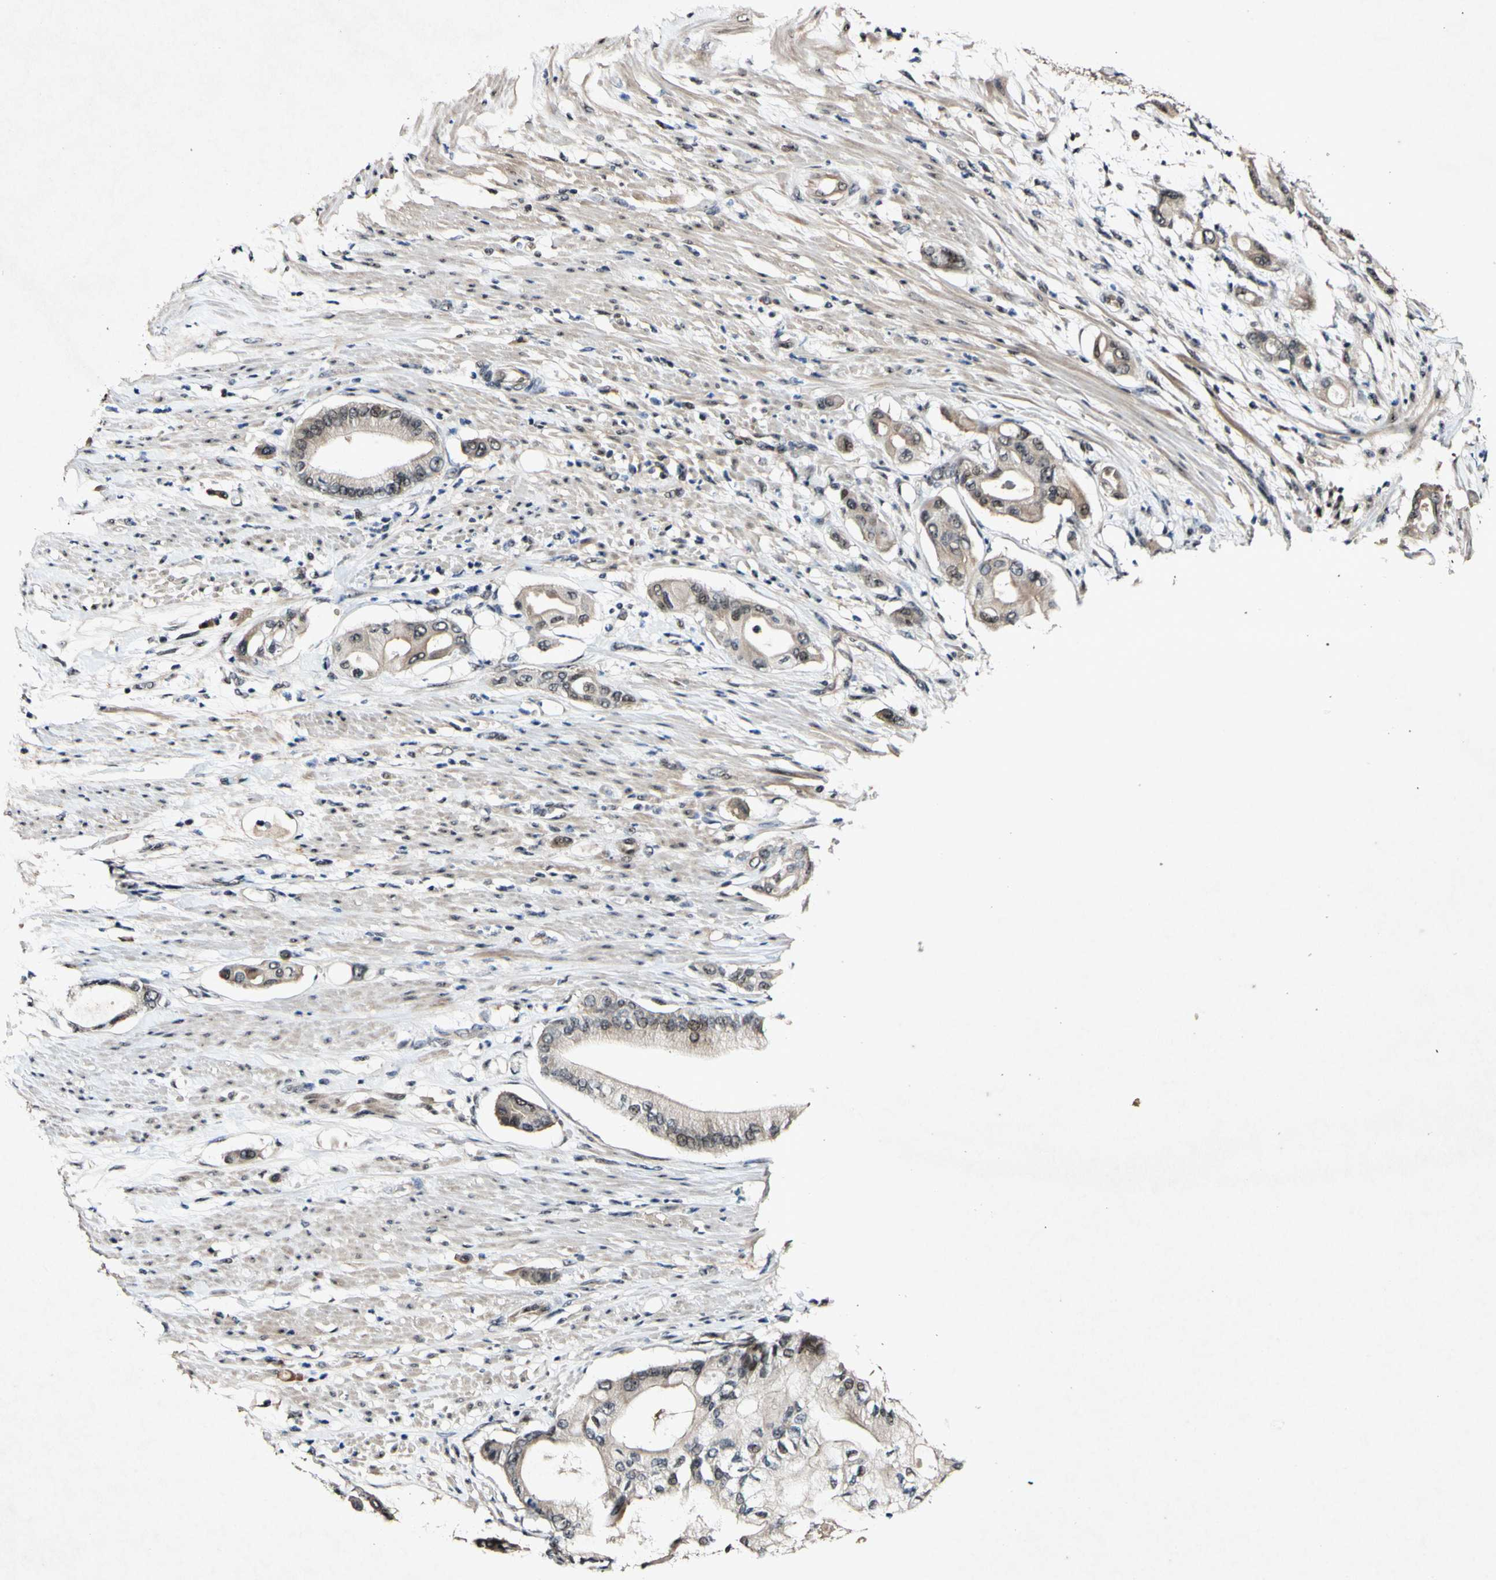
{"staining": {"intensity": "weak", "quantity": ">75%", "location": "cytoplasmic/membranous,nuclear"}, "tissue": "pancreatic cancer", "cell_type": "Tumor cells", "image_type": "cancer", "snomed": [{"axis": "morphology", "description": "Adenocarcinoma, NOS"}, {"axis": "morphology", "description": "Adenocarcinoma, metastatic, NOS"}, {"axis": "topography", "description": "Lymph node"}, {"axis": "topography", "description": "Pancreas"}, {"axis": "topography", "description": "Duodenum"}], "caption": "Pancreatic cancer (metastatic adenocarcinoma) stained with a brown dye demonstrates weak cytoplasmic/membranous and nuclear positive staining in approximately >75% of tumor cells.", "gene": "POLR2F", "patient": {"sex": "female", "age": 64}}